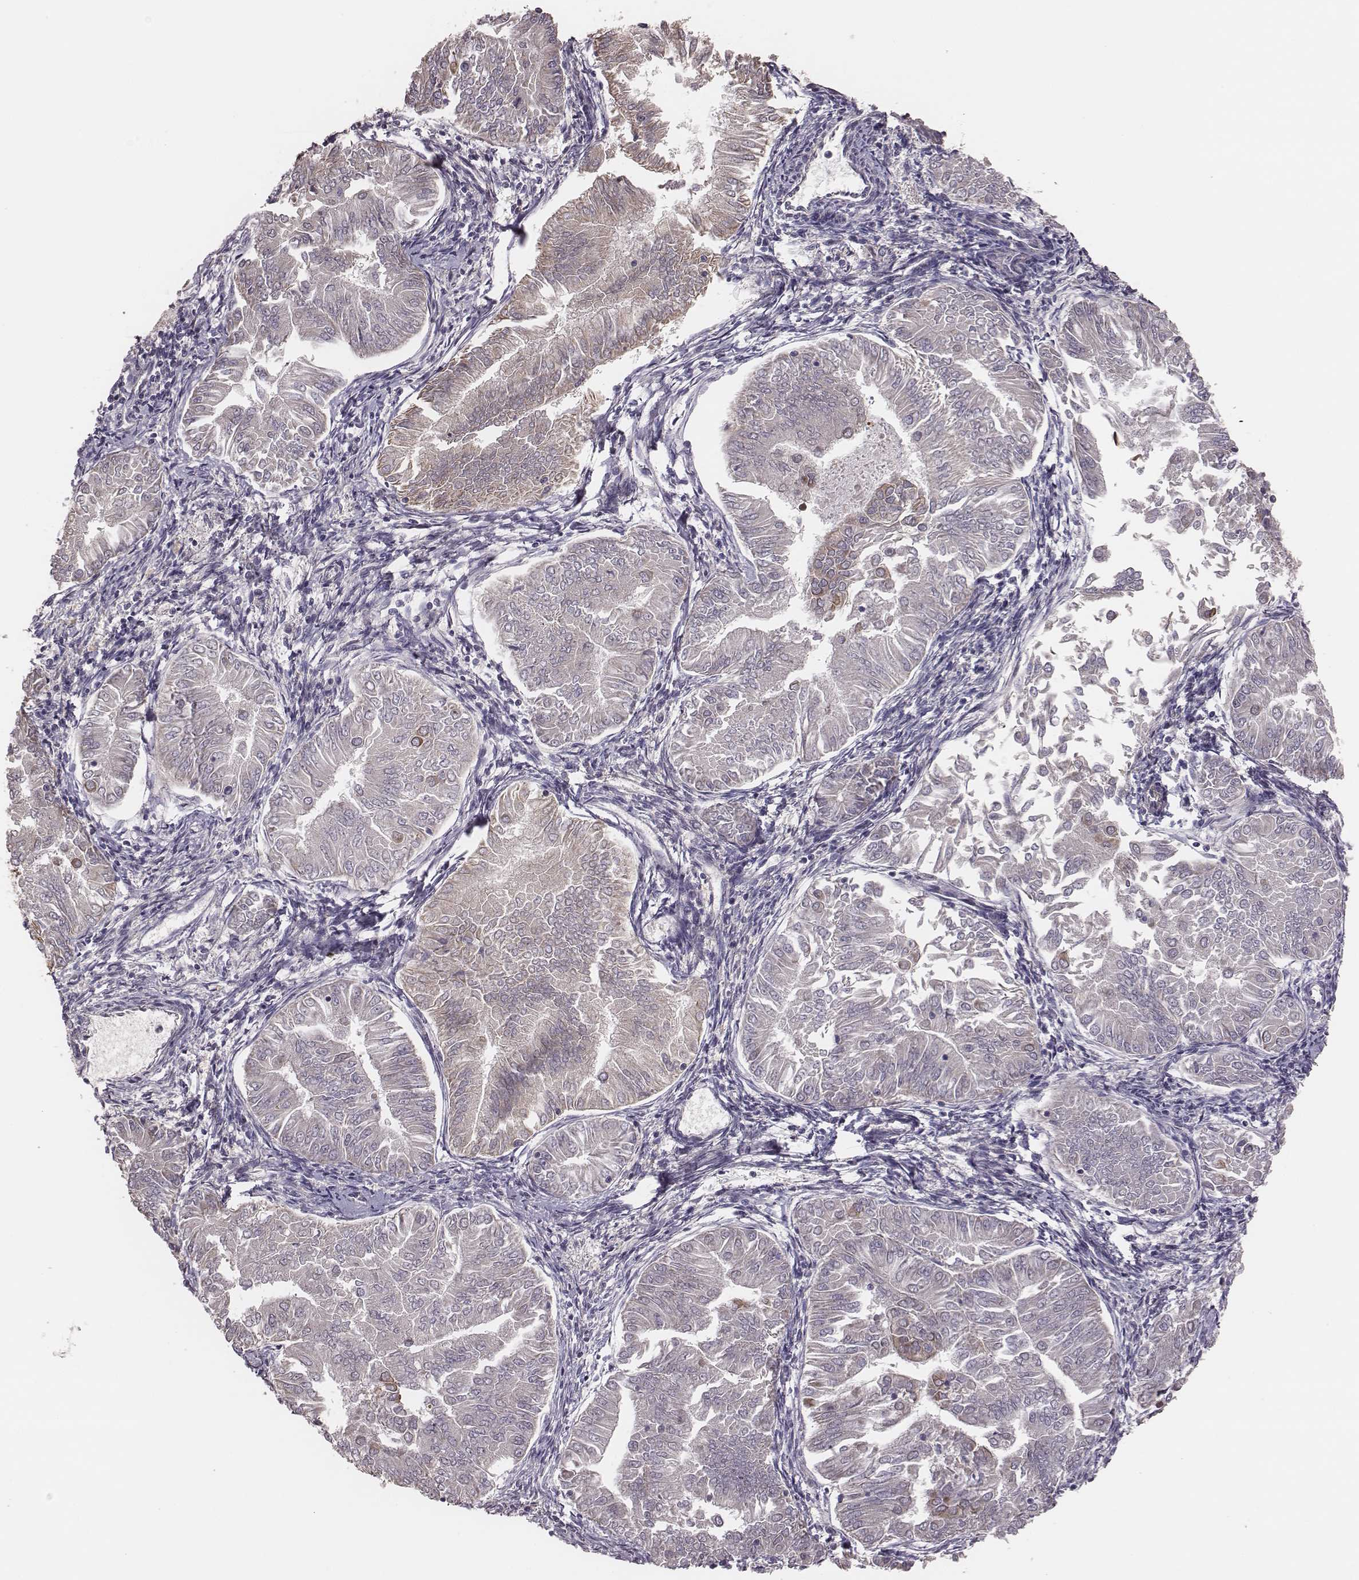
{"staining": {"intensity": "negative", "quantity": "none", "location": "none"}, "tissue": "endometrial cancer", "cell_type": "Tumor cells", "image_type": "cancer", "snomed": [{"axis": "morphology", "description": "Adenocarcinoma, NOS"}, {"axis": "topography", "description": "Endometrium"}], "caption": "The image shows no significant staining in tumor cells of adenocarcinoma (endometrial).", "gene": "HAVCR1", "patient": {"sex": "female", "age": 53}}